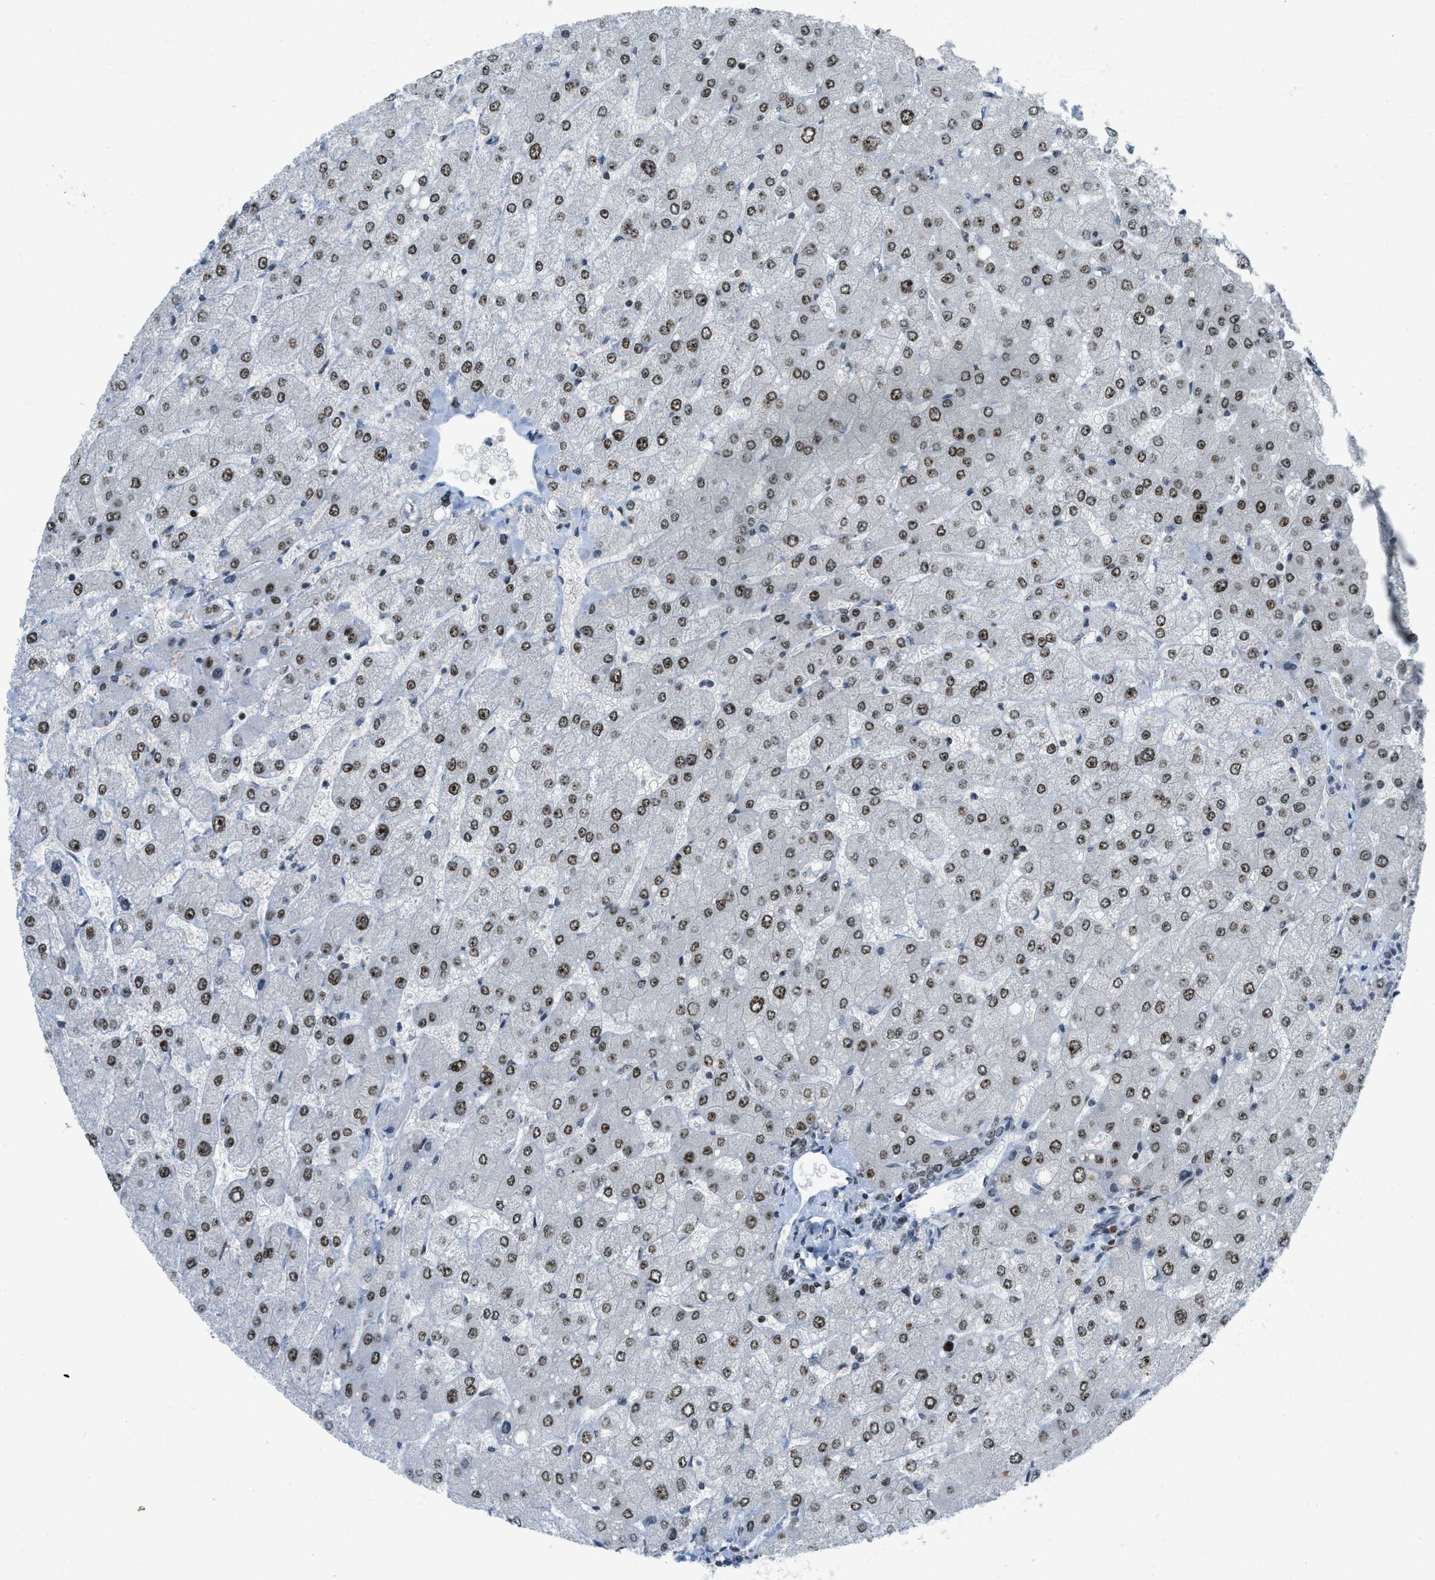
{"staining": {"intensity": "moderate", "quantity": ">75%", "location": "nuclear"}, "tissue": "liver", "cell_type": "Cholangiocytes", "image_type": "normal", "snomed": [{"axis": "morphology", "description": "Normal tissue, NOS"}, {"axis": "topography", "description": "Liver"}], "caption": "Liver stained with immunohistochemistry displays moderate nuclear positivity in approximately >75% of cholangiocytes.", "gene": "URB1", "patient": {"sex": "male", "age": 55}}